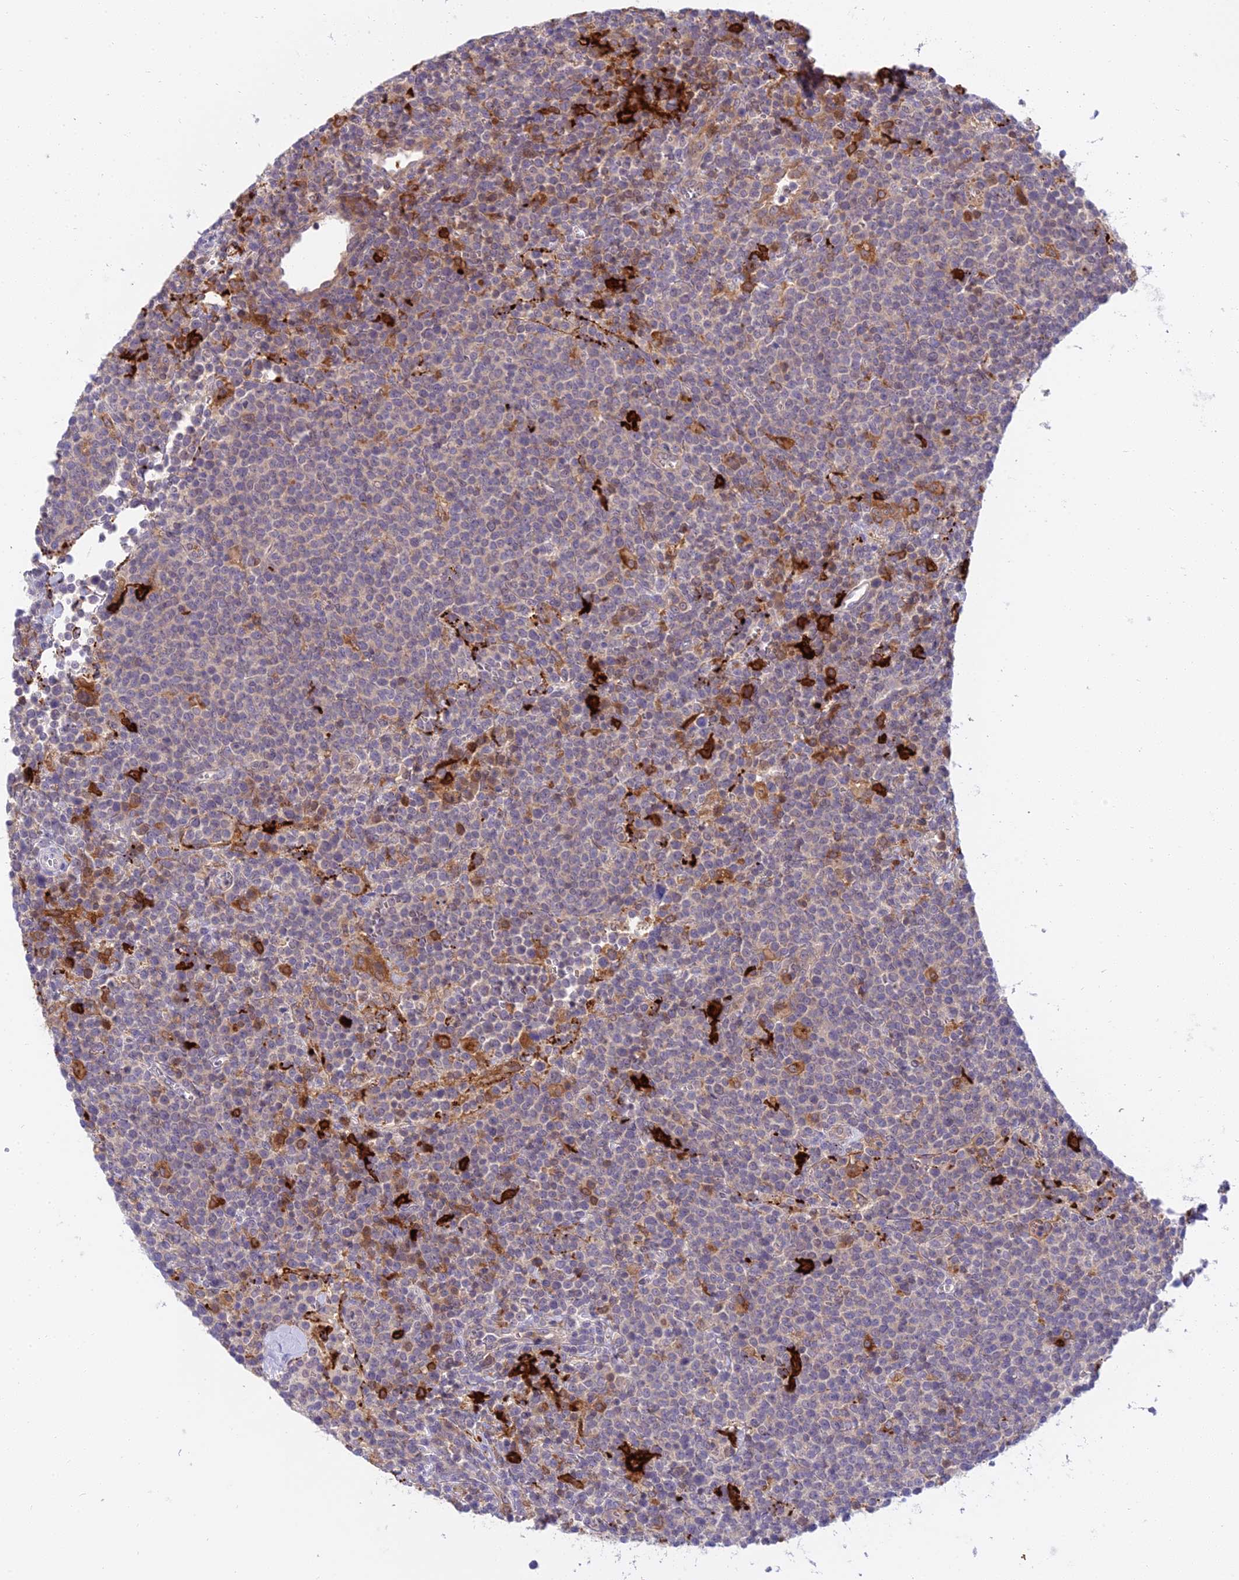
{"staining": {"intensity": "negative", "quantity": "none", "location": "none"}, "tissue": "lymphoma", "cell_type": "Tumor cells", "image_type": "cancer", "snomed": [{"axis": "morphology", "description": "Malignant lymphoma, non-Hodgkin's type, High grade"}, {"axis": "topography", "description": "Lymph node"}], "caption": "Malignant lymphoma, non-Hodgkin's type (high-grade) stained for a protein using immunohistochemistry displays no expression tumor cells.", "gene": "UBE2G1", "patient": {"sex": "male", "age": 61}}